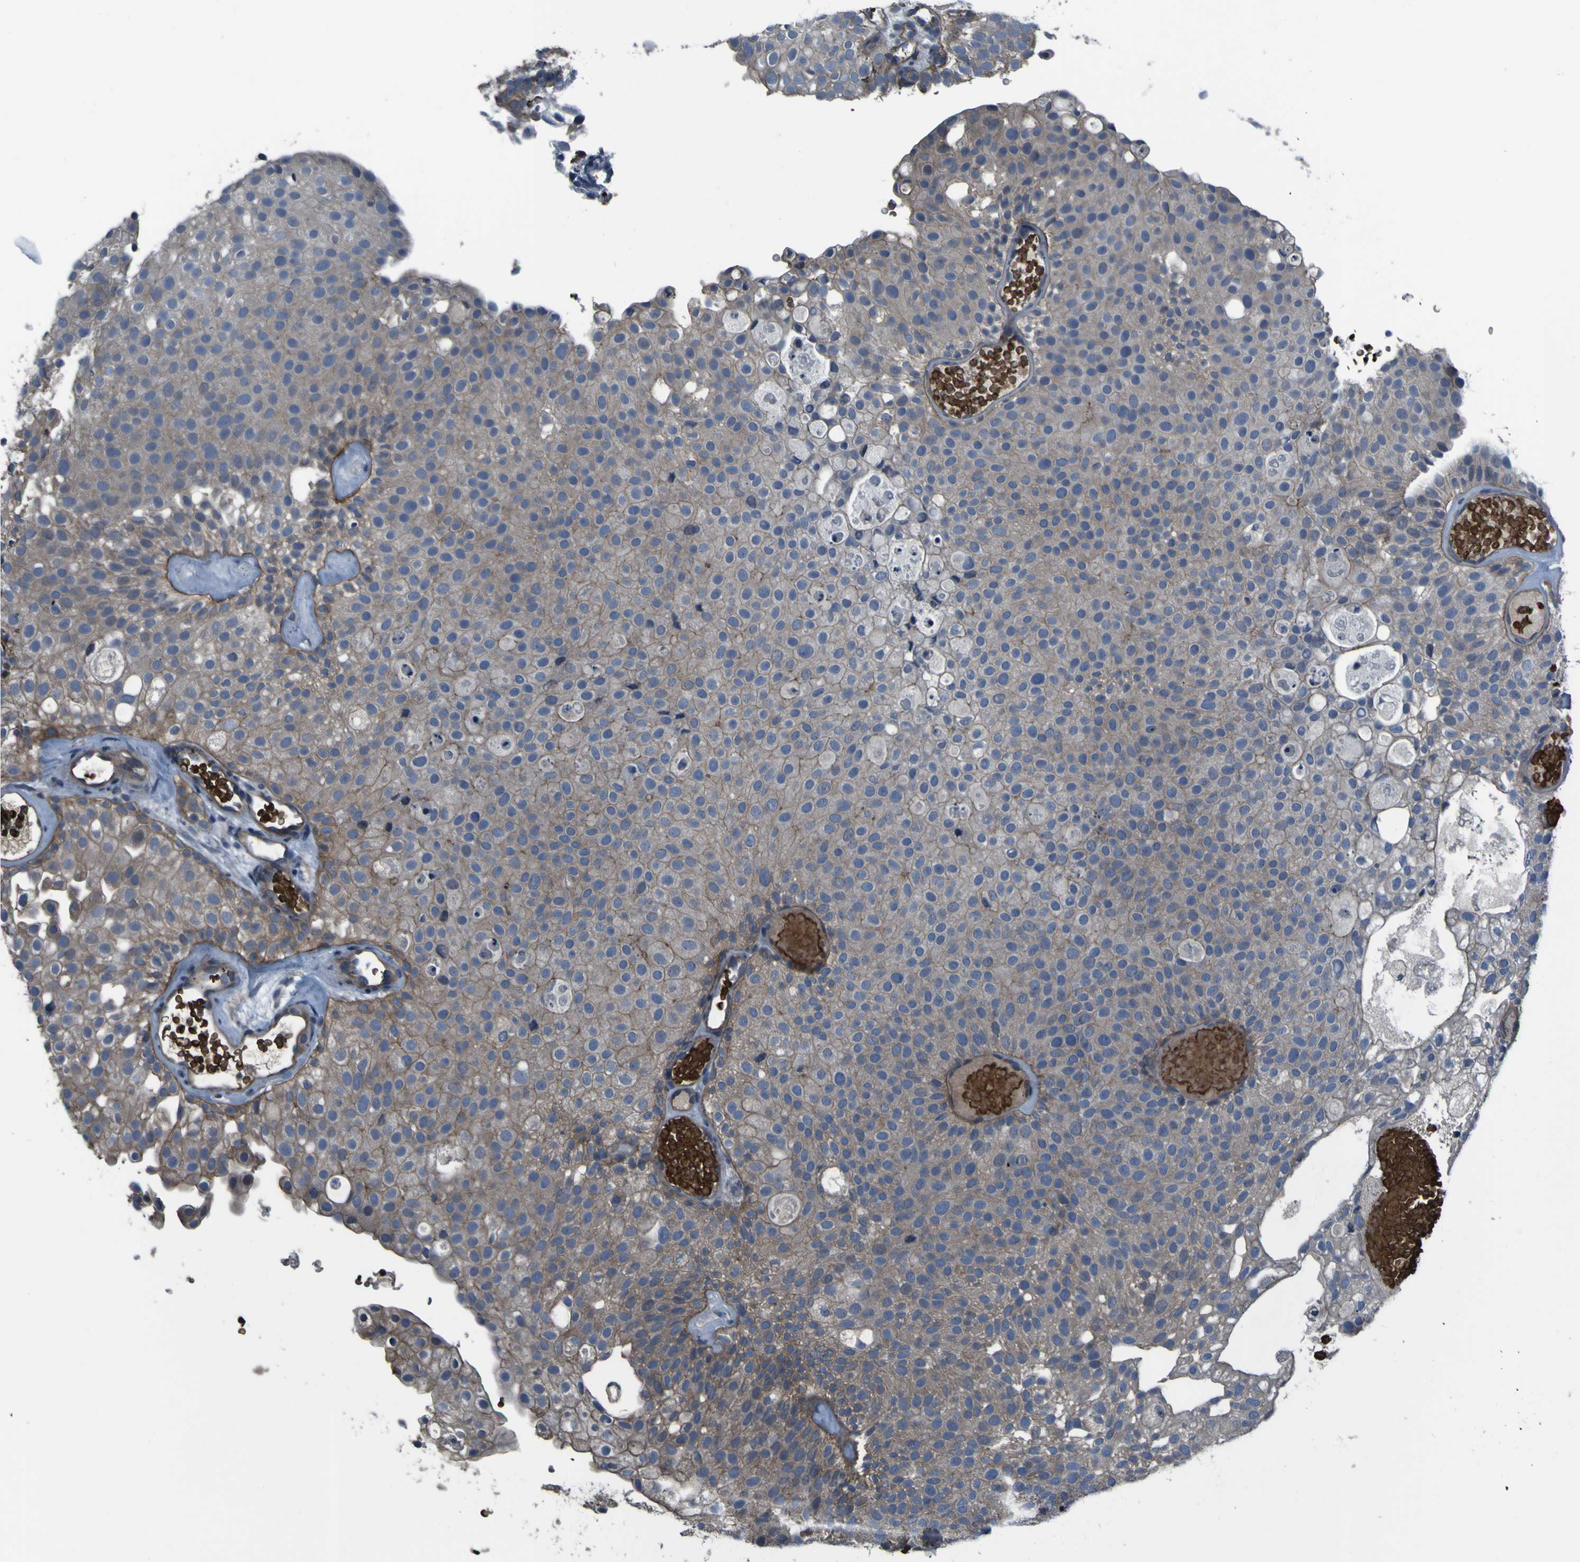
{"staining": {"intensity": "weak", "quantity": ">75%", "location": "cytoplasmic/membranous"}, "tissue": "urothelial cancer", "cell_type": "Tumor cells", "image_type": "cancer", "snomed": [{"axis": "morphology", "description": "Urothelial carcinoma, Low grade"}, {"axis": "topography", "description": "Urinary bladder"}], "caption": "DAB (3,3'-diaminobenzidine) immunohistochemical staining of human low-grade urothelial carcinoma shows weak cytoplasmic/membranous protein staining in about >75% of tumor cells.", "gene": "GRAMD1A", "patient": {"sex": "male", "age": 78}}